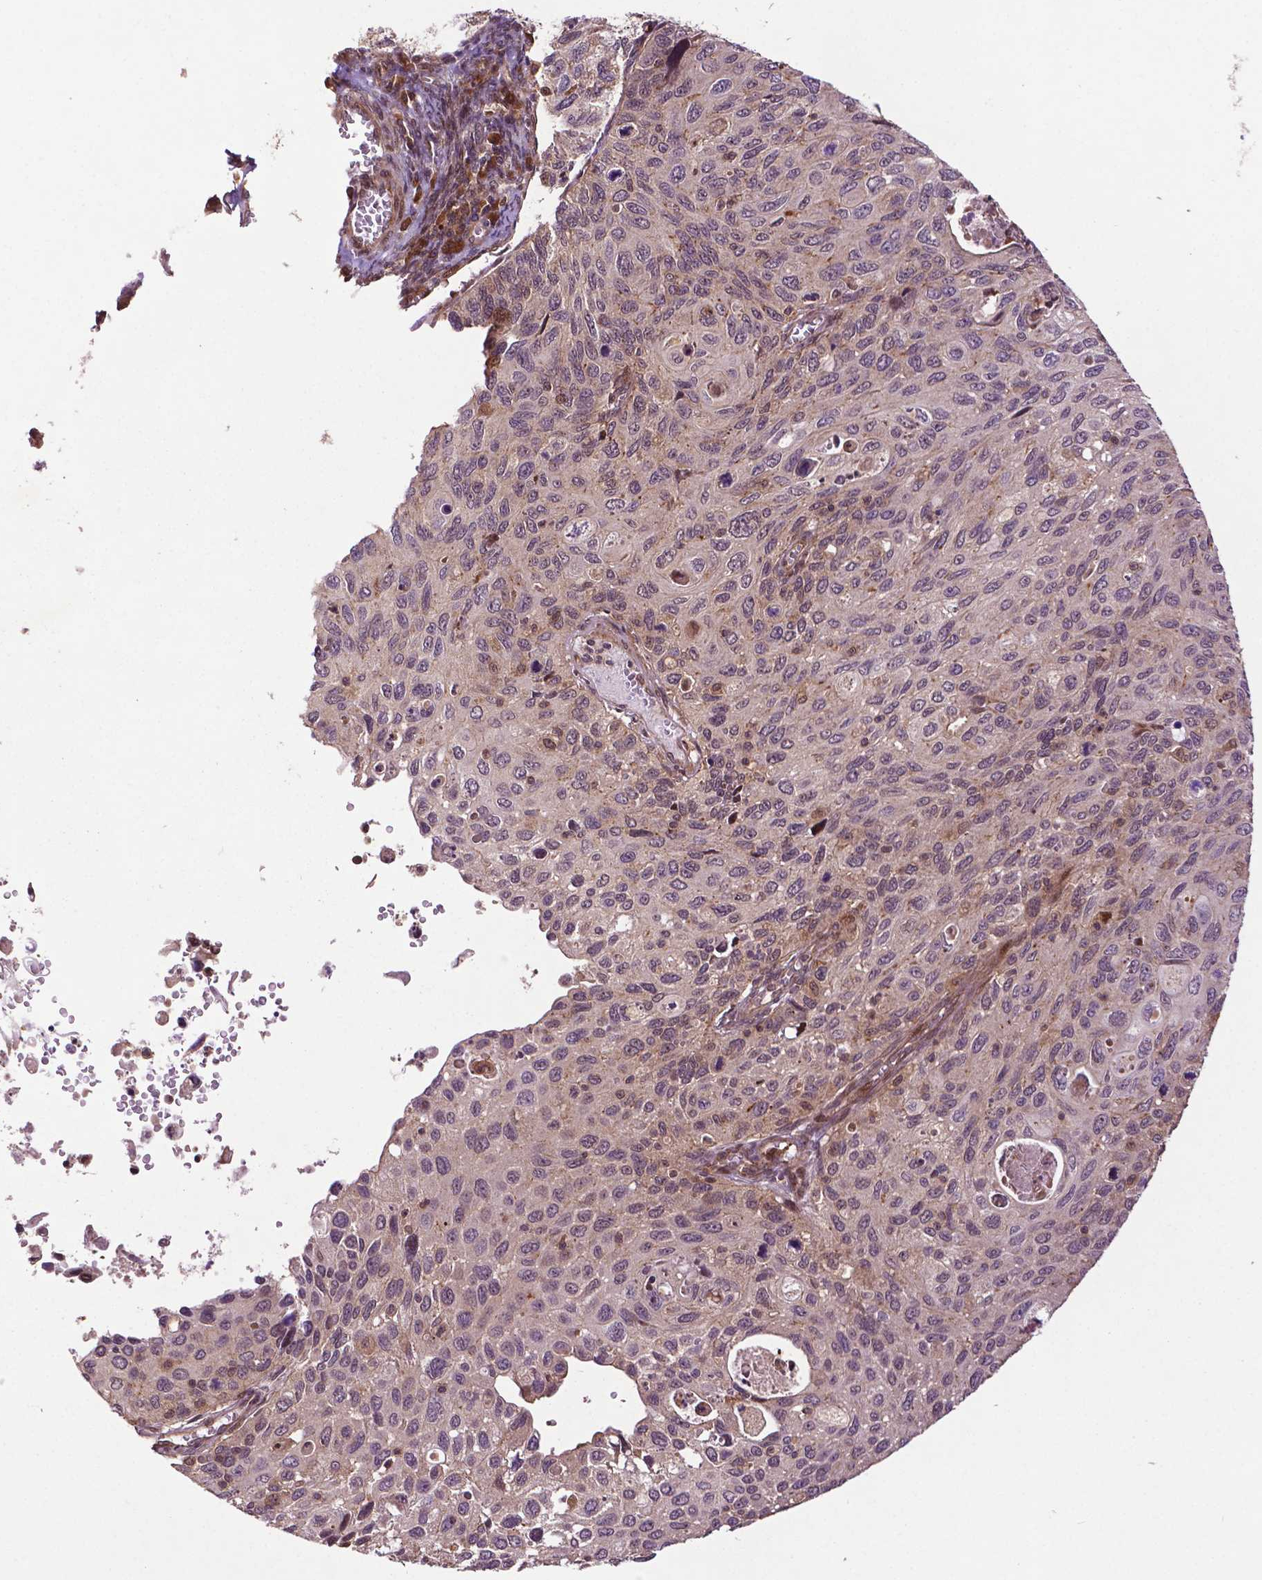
{"staining": {"intensity": "negative", "quantity": "none", "location": "none"}, "tissue": "cervical cancer", "cell_type": "Tumor cells", "image_type": "cancer", "snomed": [{"axis": "morphology", "description": "Squamous cell carcinoma, NOS"}, {"axis": "topography", "description": "Cervix"}], "caption": "DAB immunohistochemical staining of squamous cell carcinoma (cervical) exhibits no significant expression in tumor cells. (DAB (3,3'-diaminobenzidine) IHC with hematoxylin counter stain).", "gene": "TMX2", "patient": {"sex": "female", "age": 70}}